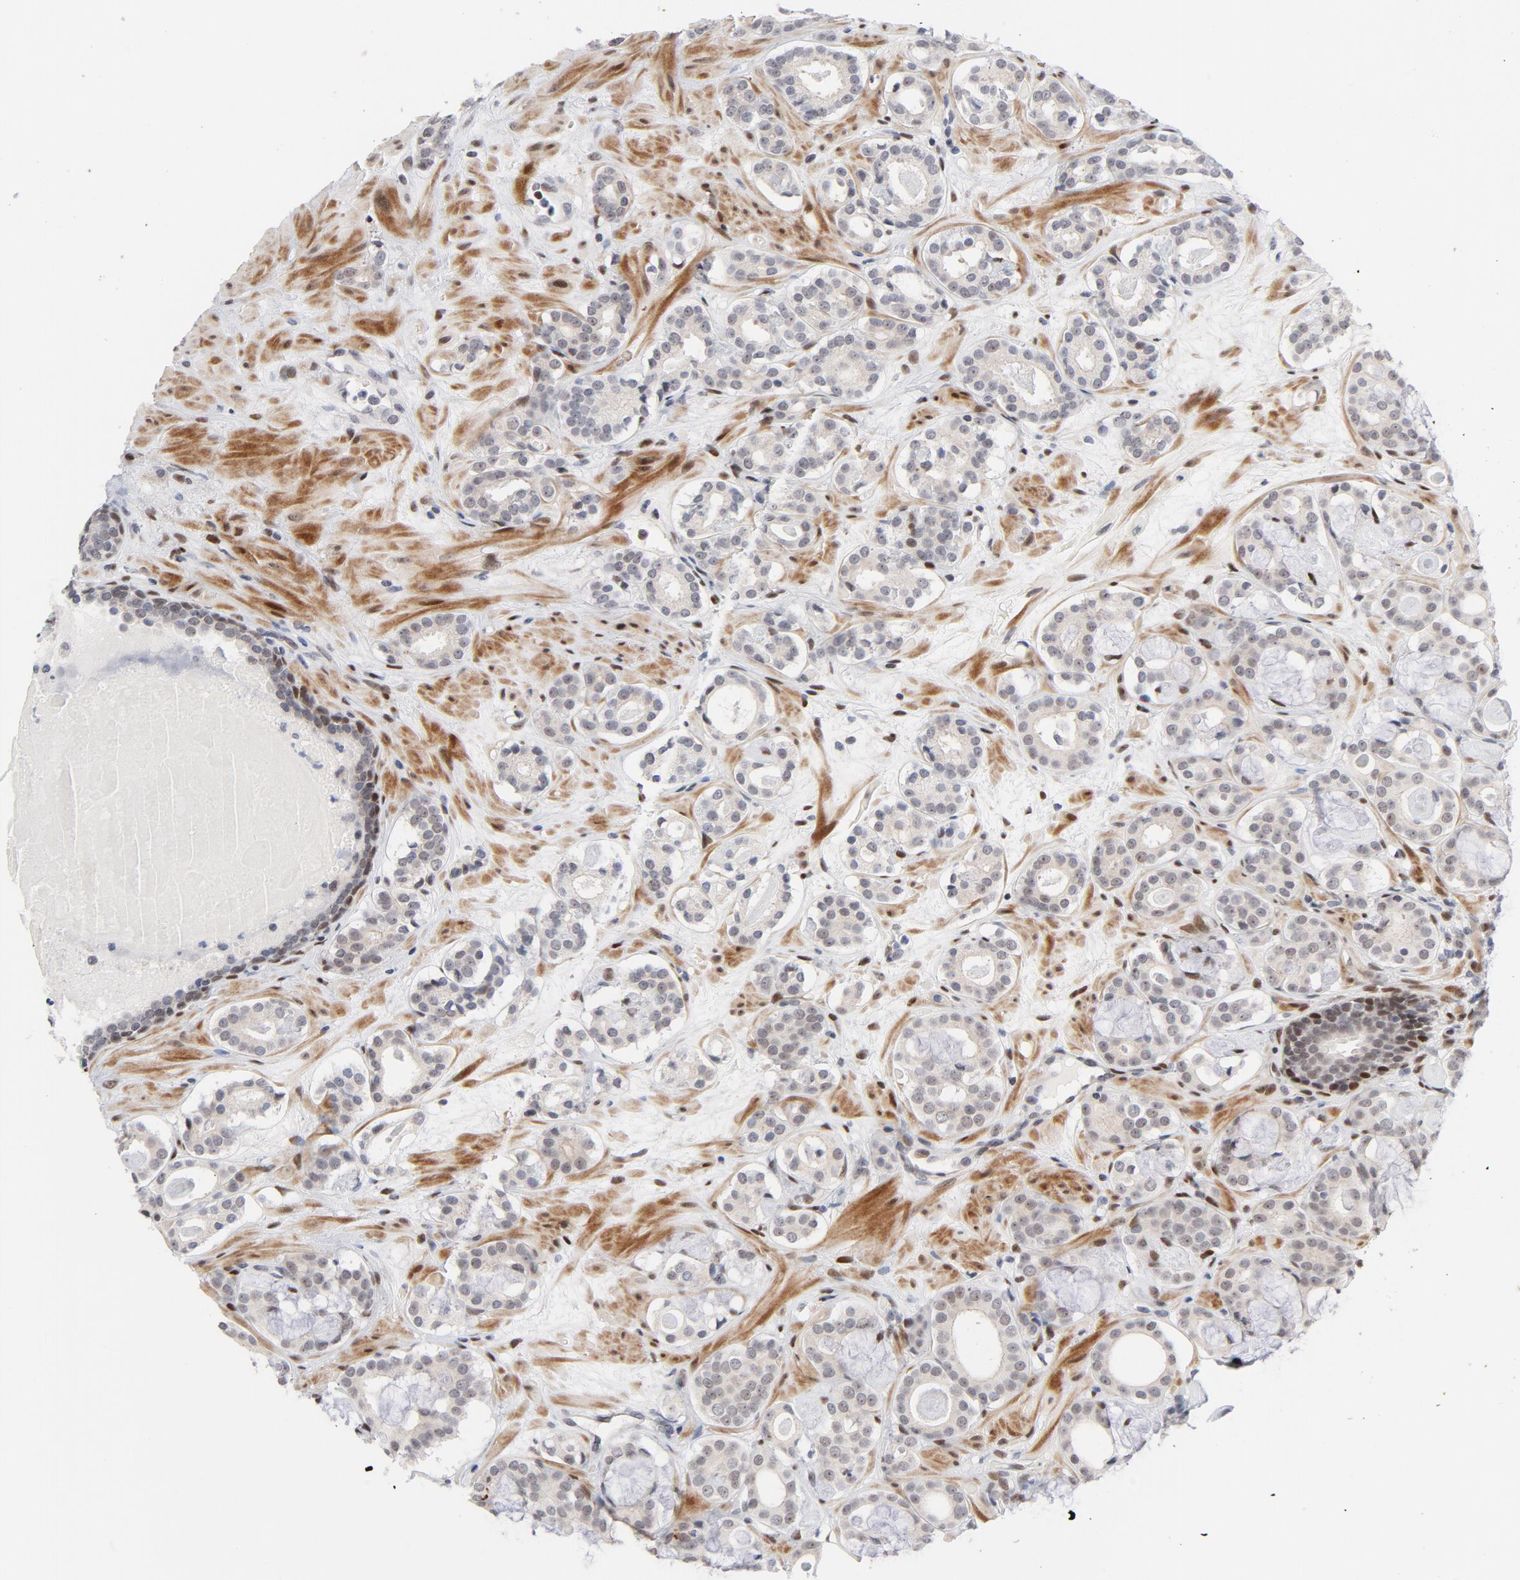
{"staining": {"intensity": "weak", "quantity": "<25%", "location": "nuclear"}, "tissue": "prostate cancer", "cell_type": "Tumor cells", "image_type": "cancer", "snomed": [{"axis": "morphology", "description": "Adenocarcinoma, Low grade"}, {"axis": "topography", "description": "Prostate"}], "caption": "Tumor cells show no significant protein expression in adenocarcinoma (low-grade) (prostate). (DAB (3,3'-diaminobenzidine) immunohistochemistry with hematoxylin counter stain).", "gene": "NFIC", "patient": {"sex": "male", "age": 57}}